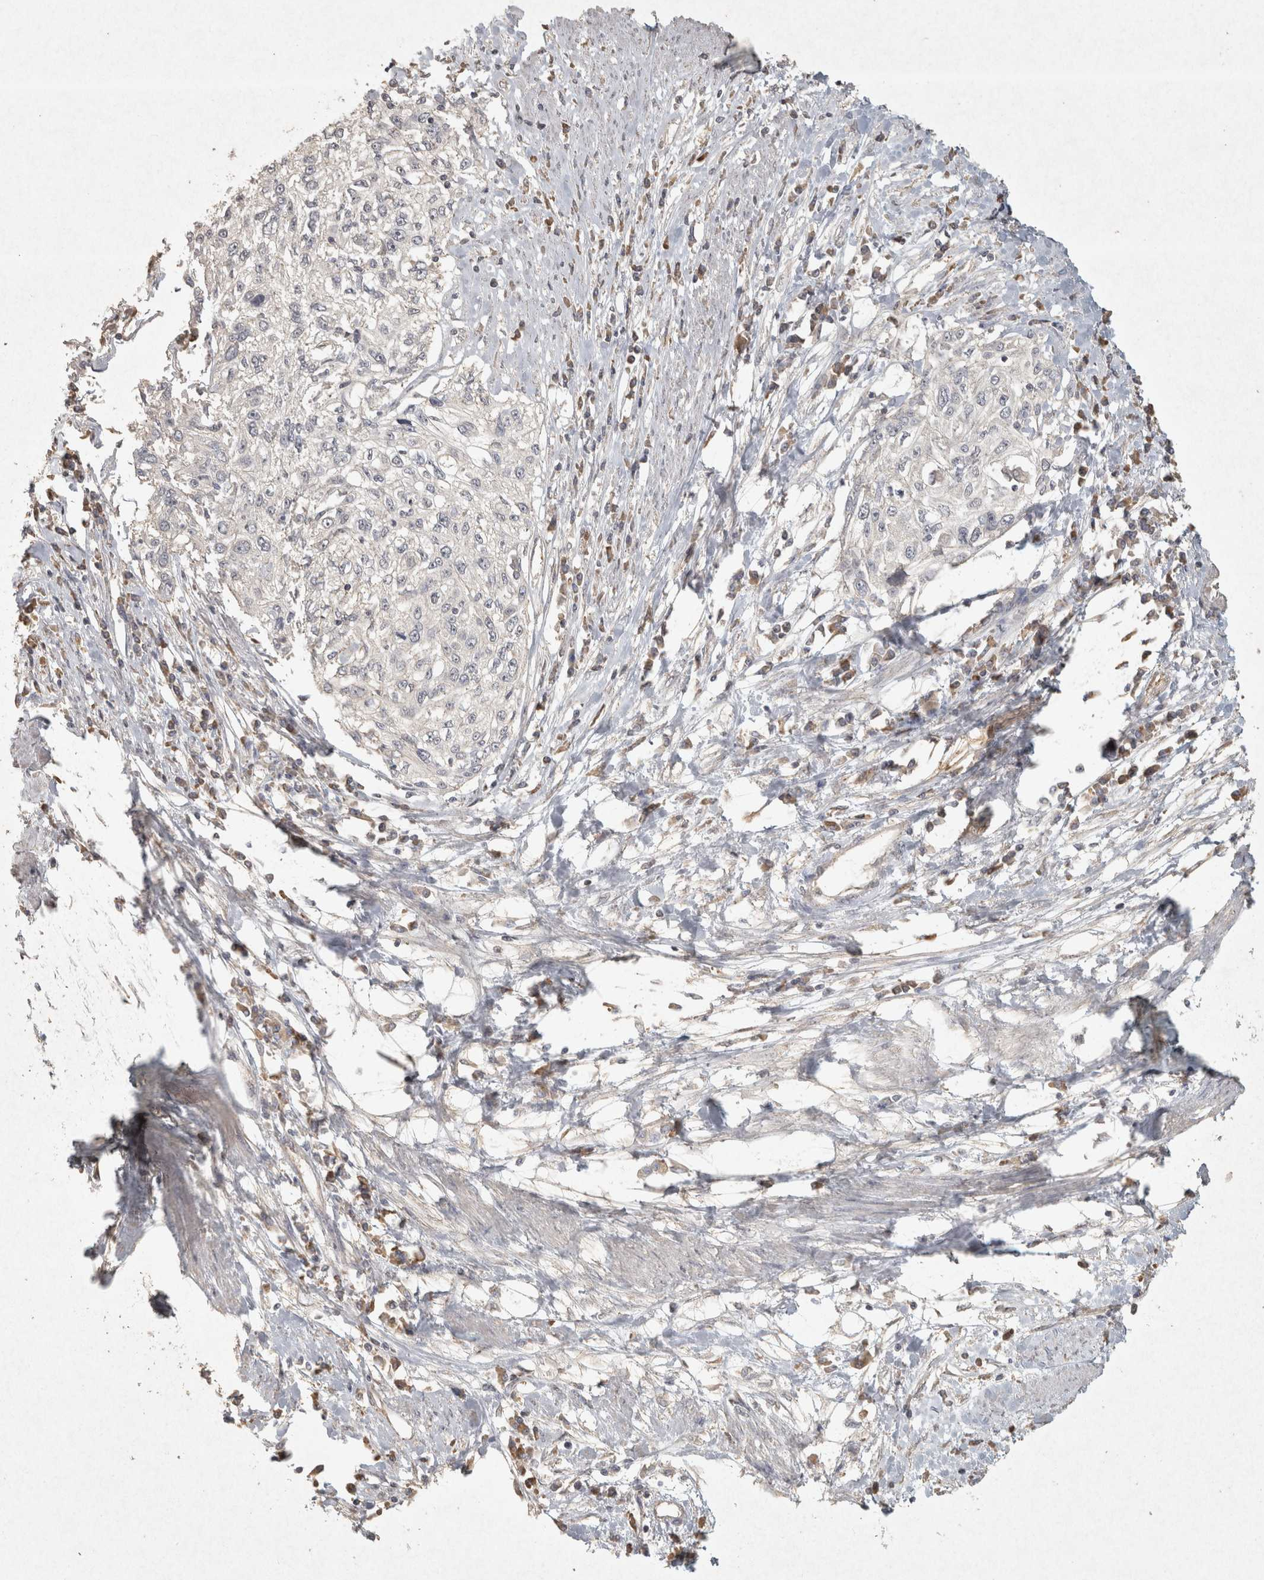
{"staining": {"intensity": "negative", "quantity": "none", "location": "none"}, "tissue": "cervical cancer", "cell_type": "Tumor cells", "image_type": "cancer", "snomed": [{"axis": "morphology", "description": "Squamous cell carcinoma, NOS"}, {"axis": "topography", "description": "Cervix"}], "caption": "Immunohistochemistry image of neoplastic tissue: human cervical squamous cell carcinoma stained with DAB shows no significant protein staining in tumor cells.", "gene": "OSTN", "patient": {"sex": "female", "age": 57}}